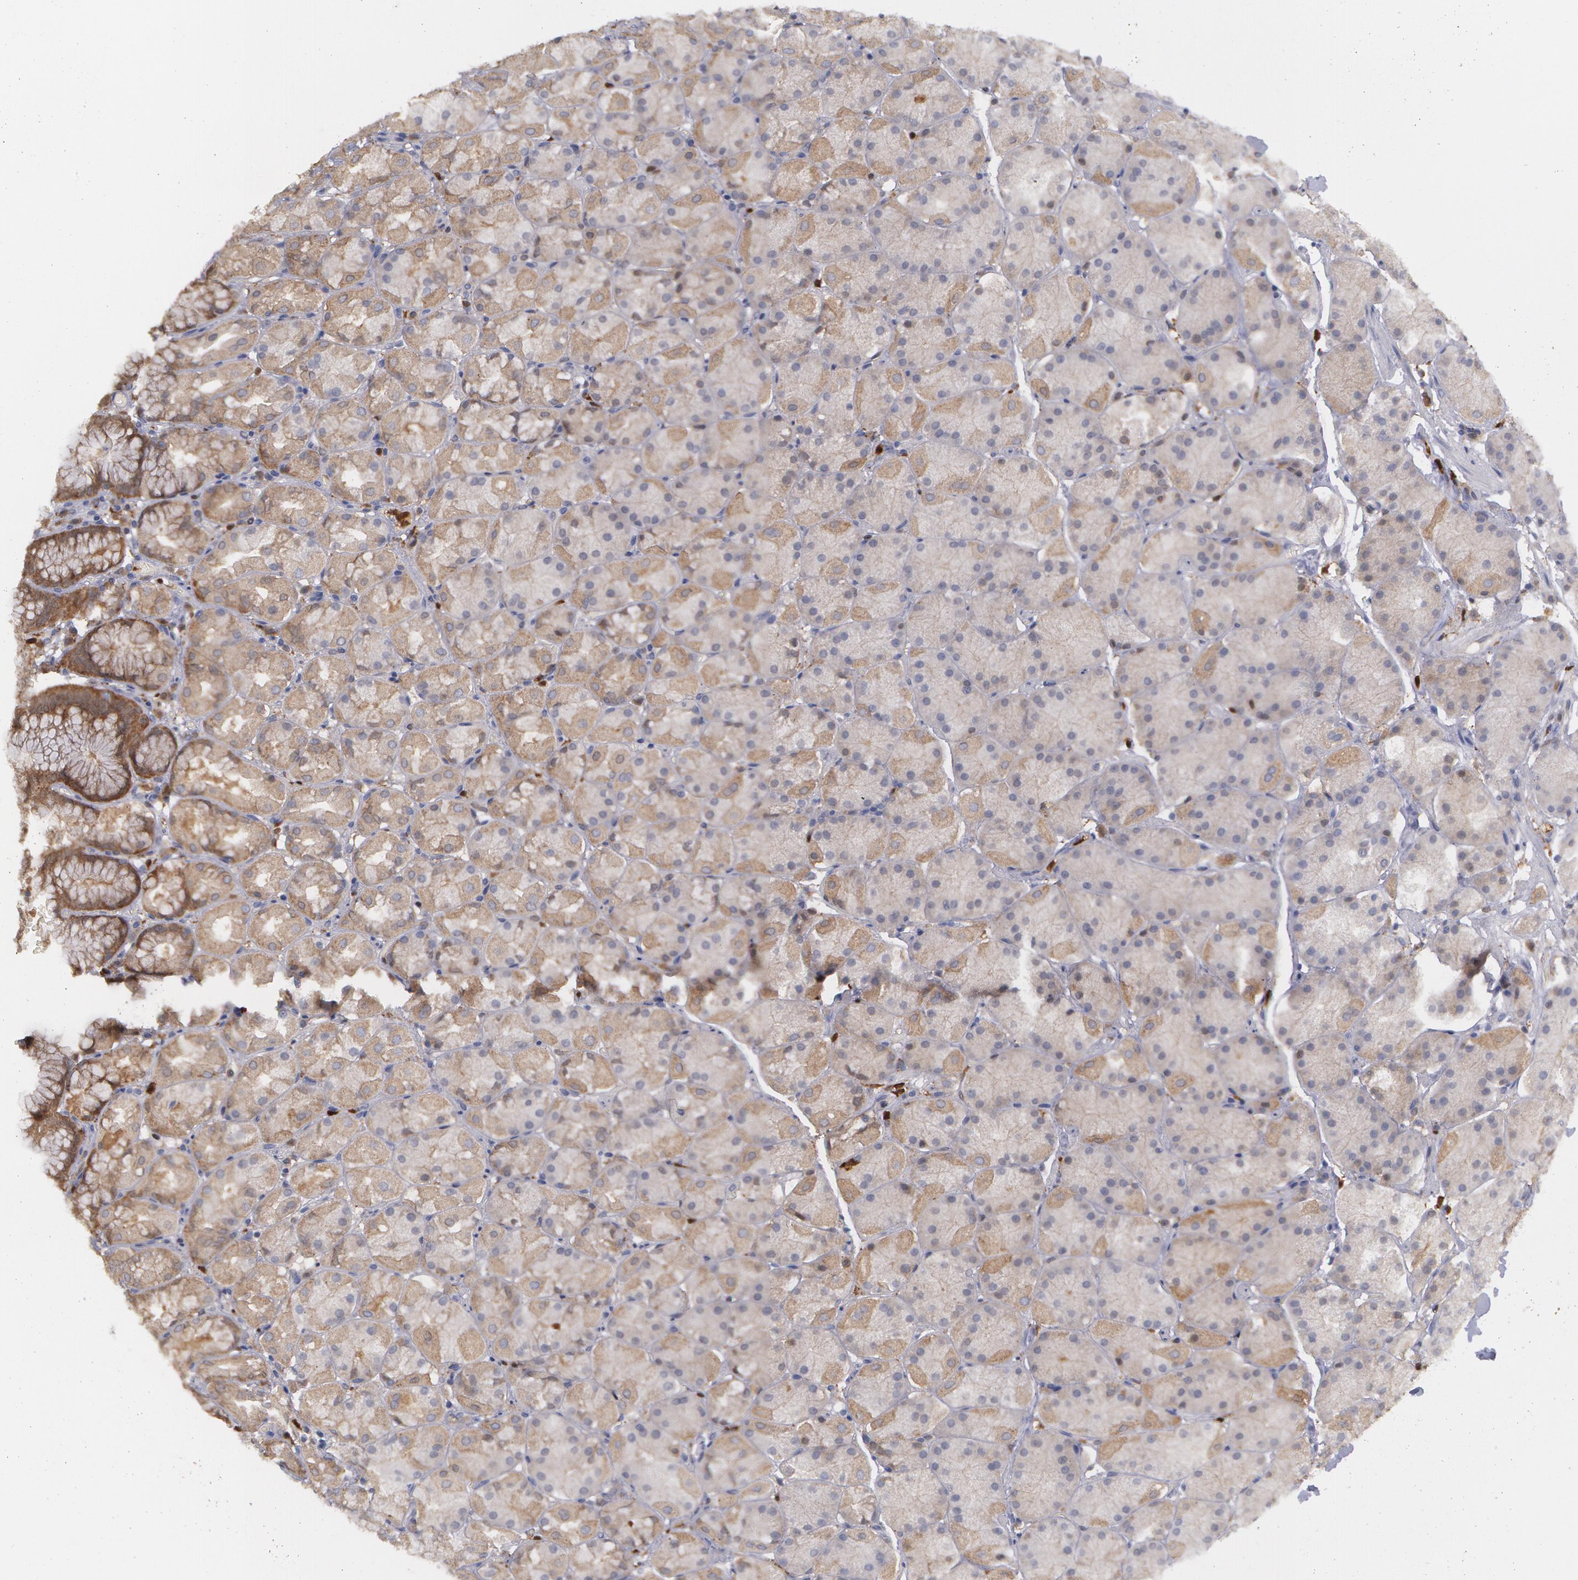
{"staining": {"intensity": "moderate", "quantity": ">75%", "location": "cytoplasmic/membranous"}, "tissue": "stomach", "cell_type": "Glandular cells", "image_type": "normal", "snomed": [{"axis": "morphology", "description": "Normal tissue, NOS"}, {"axis": "topography", "description": "Stomach, upper"}, {"axis": "topography", "description": "Stomach"}], "caption": "This photomicrograph demonstrates benign stomach stained with immunohistochemistry to label a protein in brown. The cytoplasmic/membranous of glandular cells show moderate positivity for the protein. Nuclei are counter-stained blue.", "gene": "SYK", "patient": {"sex": "male", "age": 76}}